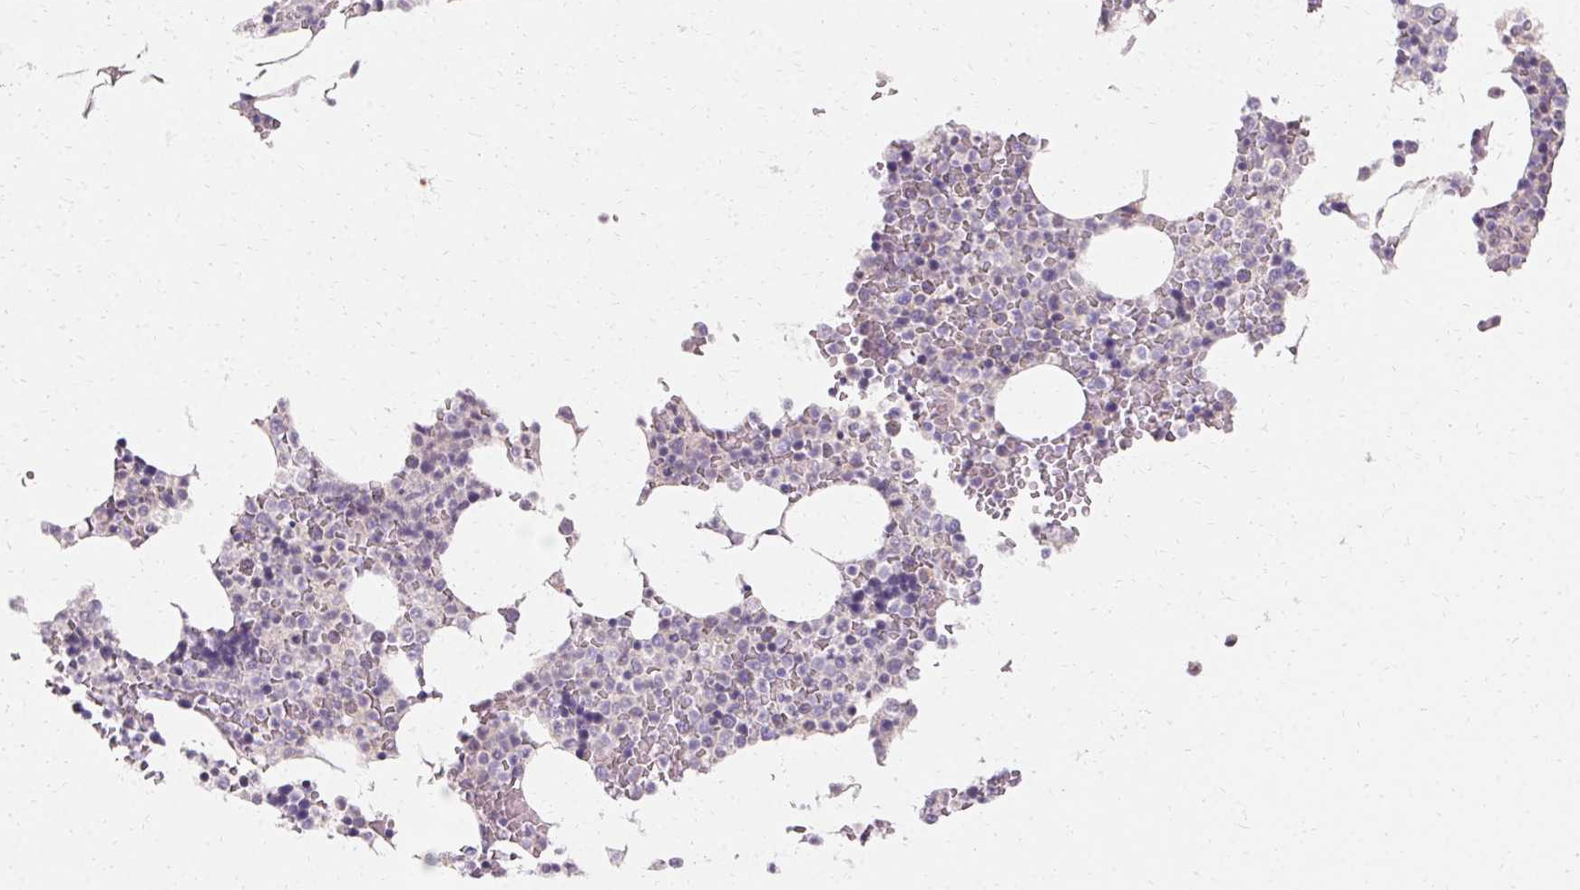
{"staining": {"intensity": "negative", "quantity": "none", "location": "none"}, "tissue": "bone marrow", "cell_type": "Hematopoietic cells", "image_type": "normal", "snomed": [{"axis": "morphology", "description": "Normal tissue, NOS"}, {"axis": "topography", "description": "Bone marrow"}], "caption": "Photomicrograph shows no protein expression in hematopoietic cells of benign bone marrow.", "gene": "TRIP13", "patient": {"sex": "female", "age": 42}}